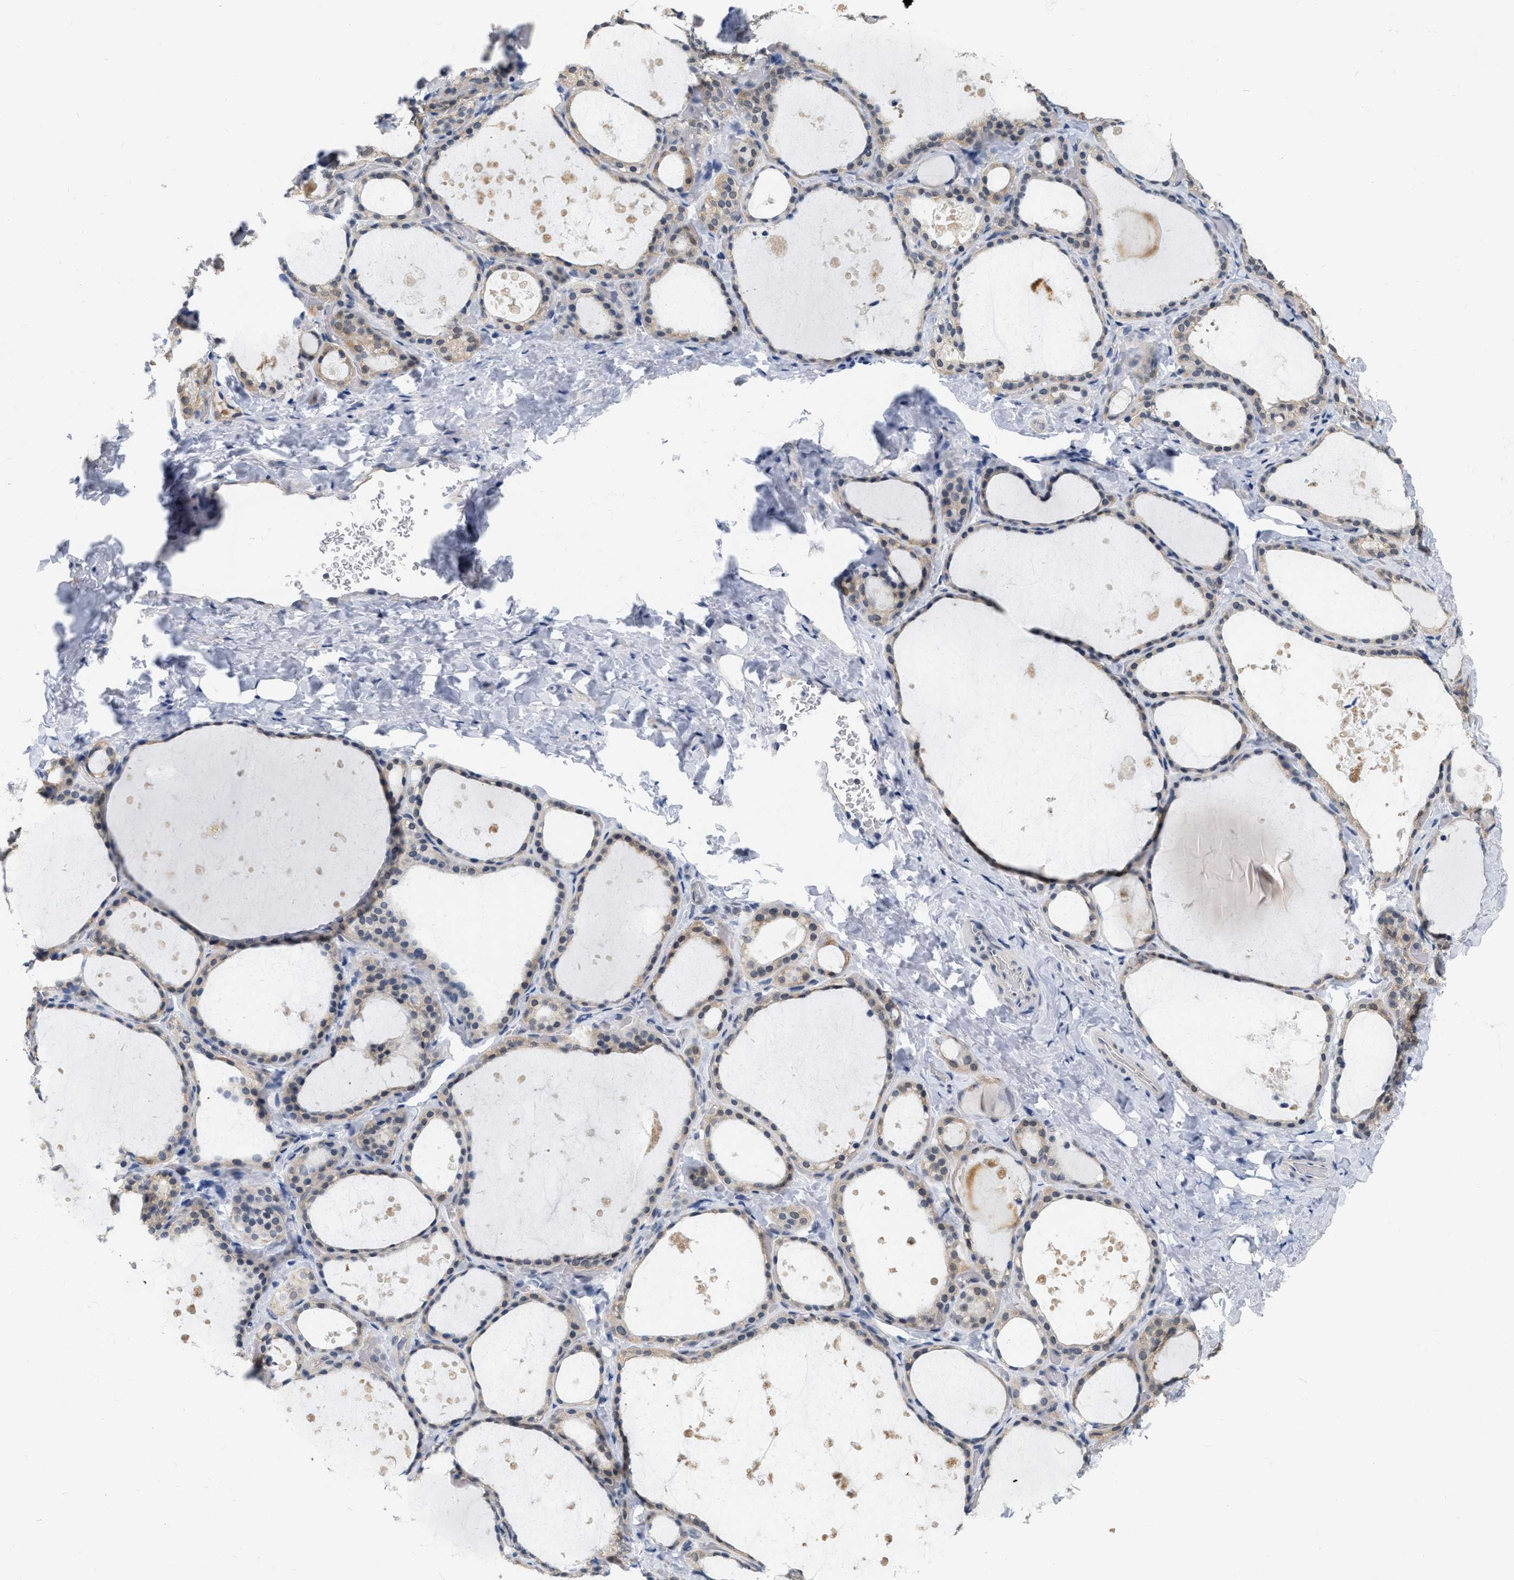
{"staining": {"intensity": "weak", "quantity": "25%-75%", "location": "cytoplasmic/membranous,nuclear"}, "tissue": "thyroid gland", "cell_type": "Glandular cells", "image_type": "normal", "snomed": [{"axis": "morphology", "description": "Normal tissue, NOS"}, {"axis": "topography", "description": "Thyroid gland"}], "caption": "IHC (DAB (3,3'-diaminobenzidine)) staining of normal human thyroid gland shows weak cytoplasmic/membranous,nuclear protein positivity in about 25%-75% of glandular cells. (brown staining indicates protein expression, while blue staining denotes nuclei).", "gene": "RUVBL1", "patient": {"sex": "female", "age": 44}}